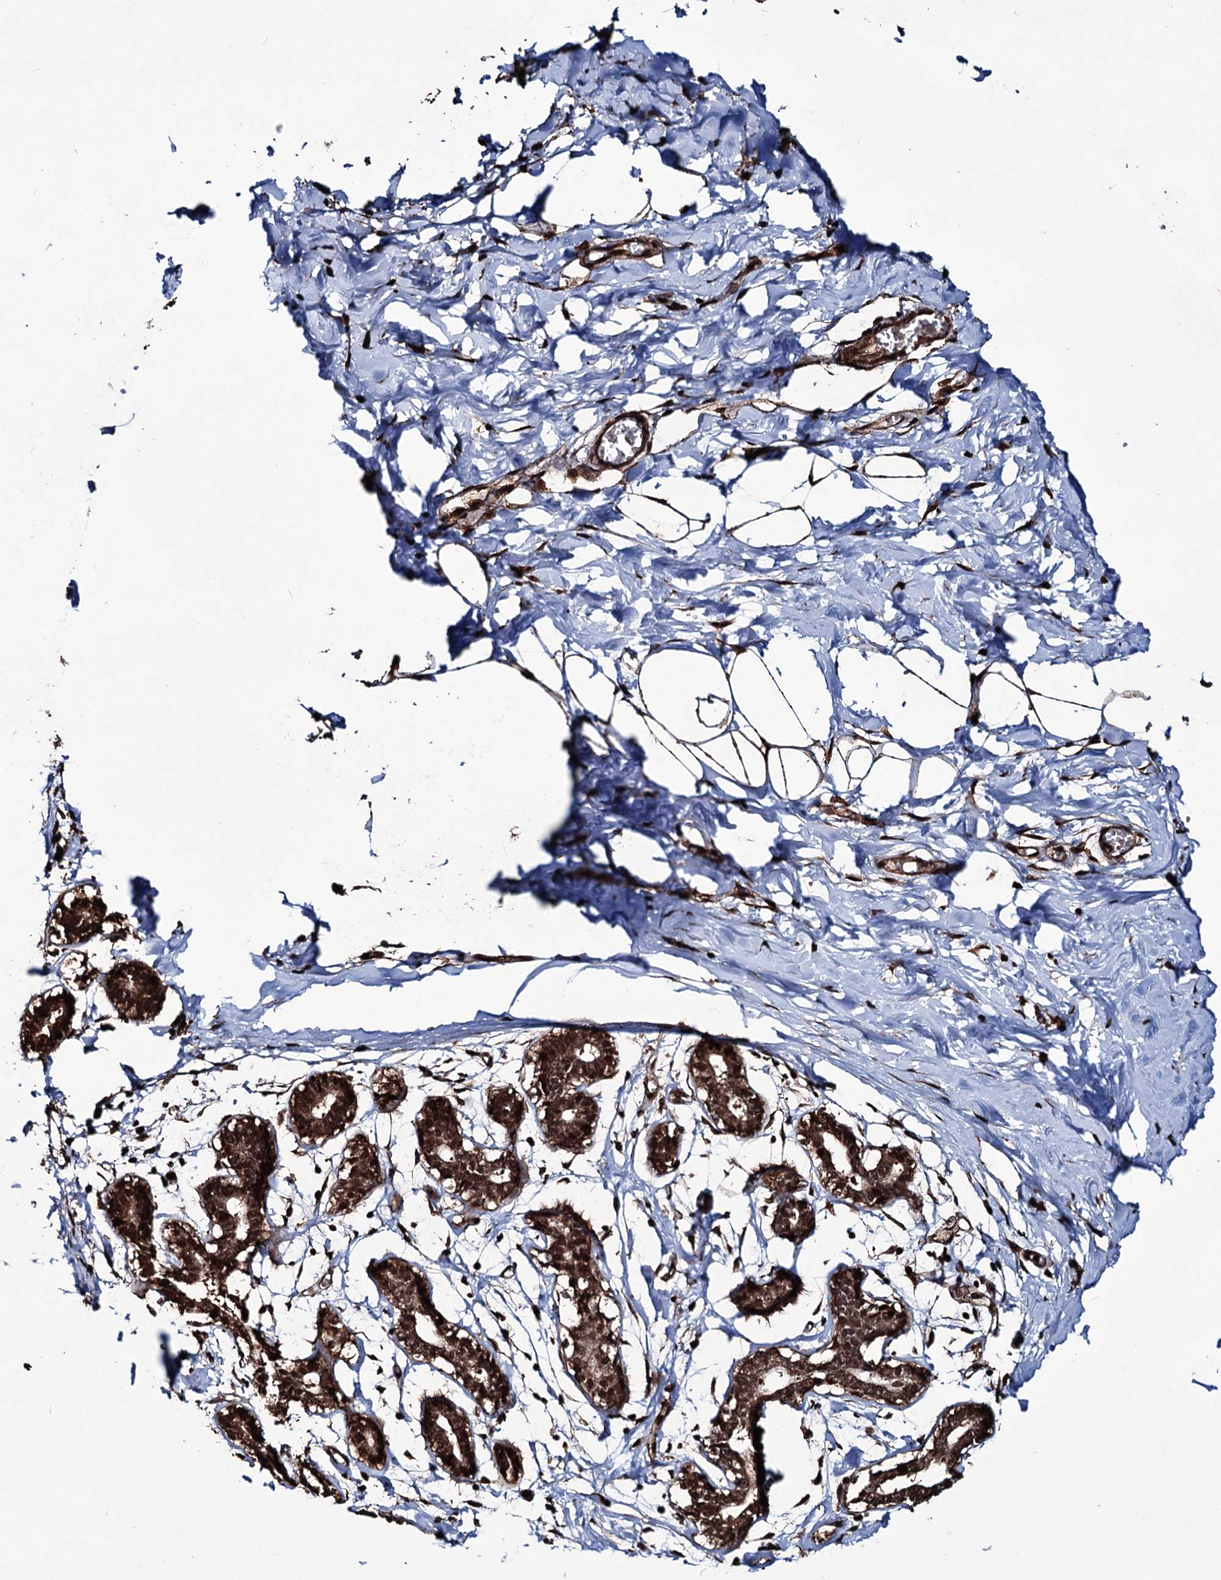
{"staining": {"intensity": "strong", "quantity": ">75%", "location": "cytoplasmic/membranous,nuclear"}, "tissue": "breast", "cell_type": "Adipocytes", "image_type": "normal", "snomed": [{"axis": "morphology", "description": "Normal tissue, NOS"}, {"axis": "topography", "description": "Breast"}], "caption": "Adipocytes exhibit strong cytoplasmic/membranous,nuclear expression in about >75% of cells in unremarkable breast. (DAB (3,3'-diaminobenzidine) IHC, brown staining for protein, blue staining for nuclei).", "gene": "EYA4", "patient": {"sex": "female", "age": 27}}